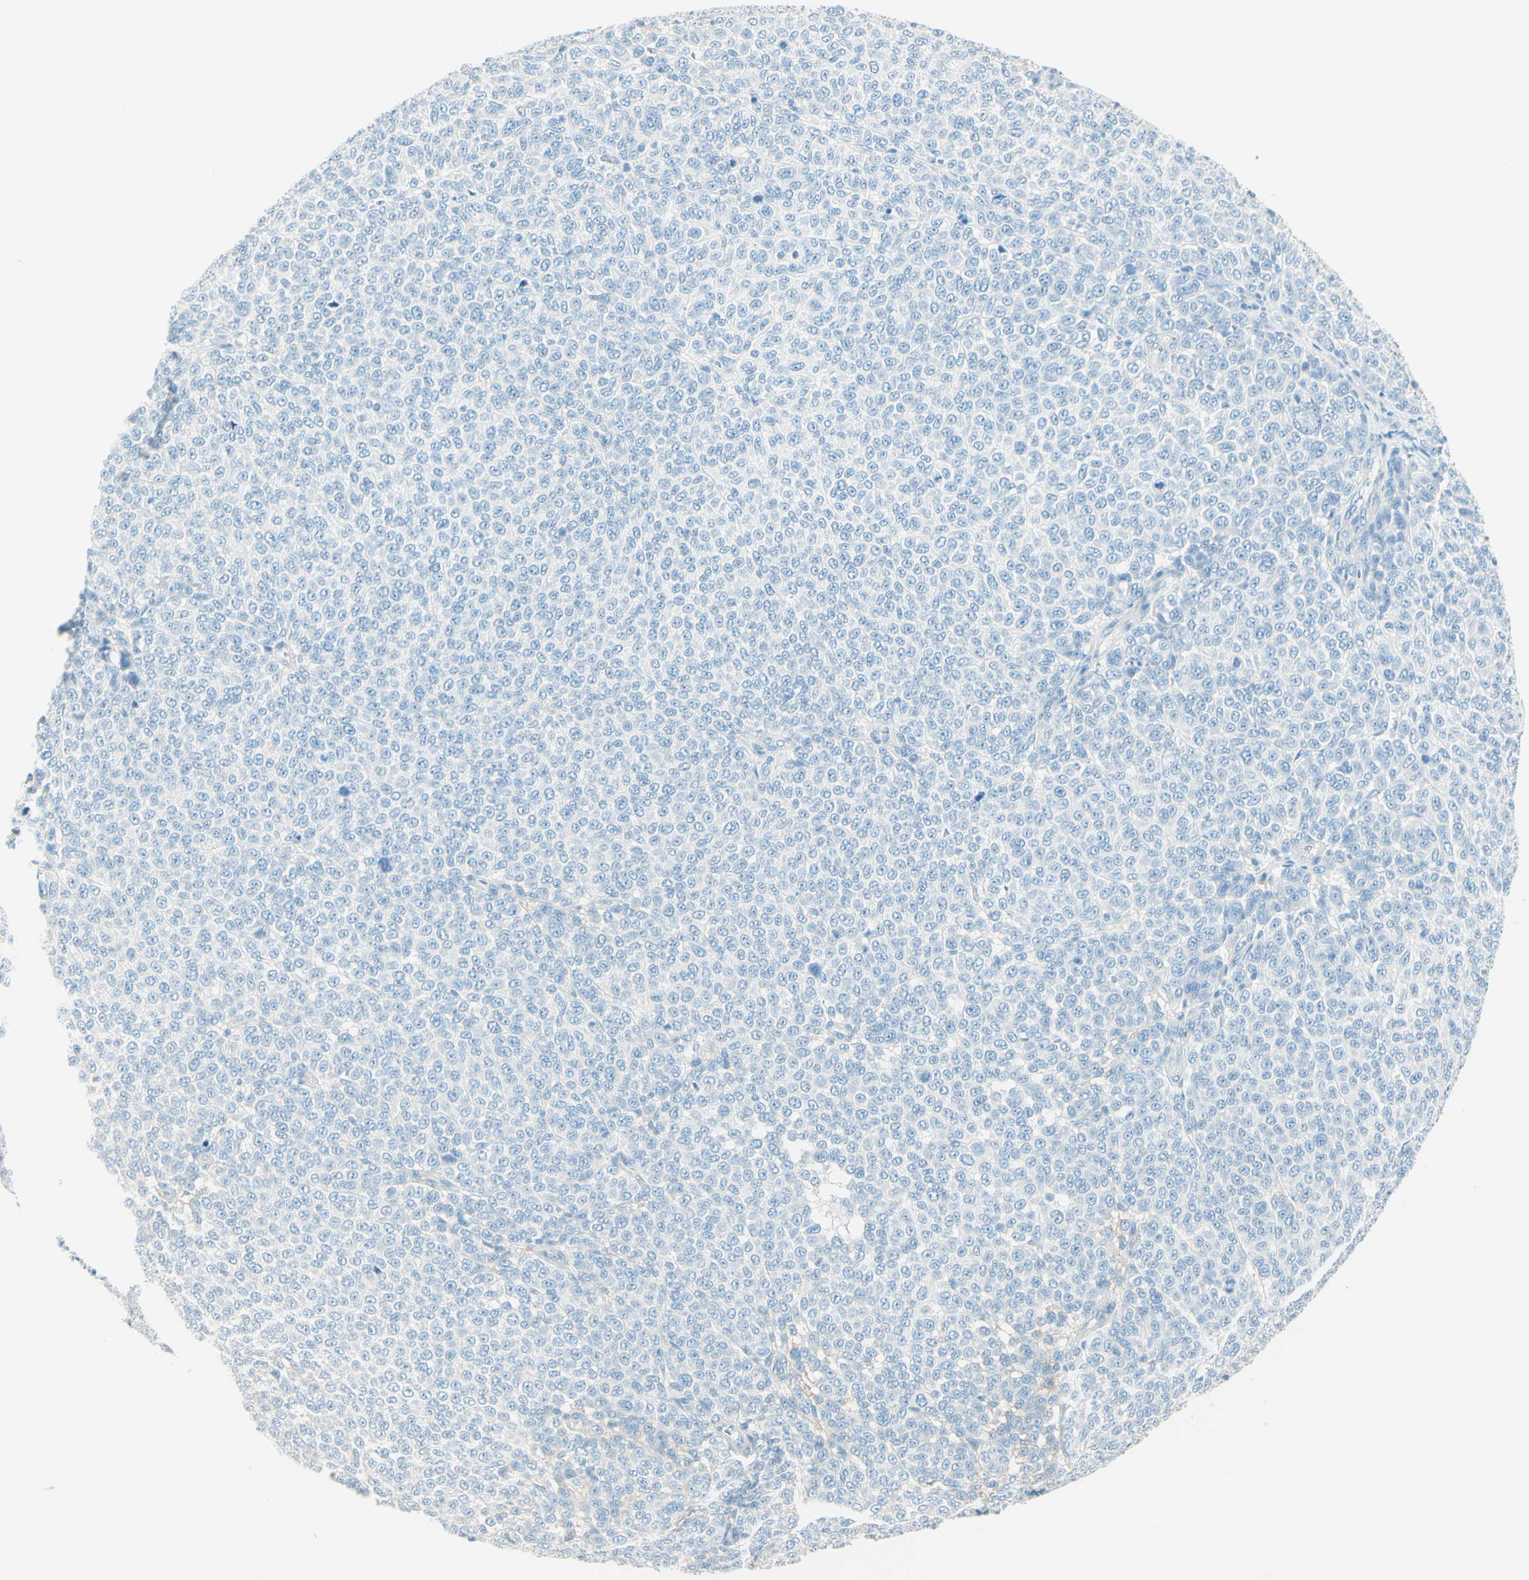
{"staining": {"intensity": "negative", "quantity": "none", "location": "none"}, "tissue": "melanoma", "cell_type": "Tumor cells", "image_type": "cancer", "snomed": [{"axis": "morphology", "description": "Malignant melanoma, NOS"}, {"axis": "topography", "description": "Skin"}], "caption": "Histopathology image shows no significant protein expression in tumor cells of malignant melanoma.", "gene": "NCBP2L", "patient": {"sex": "male", "age": 59}}